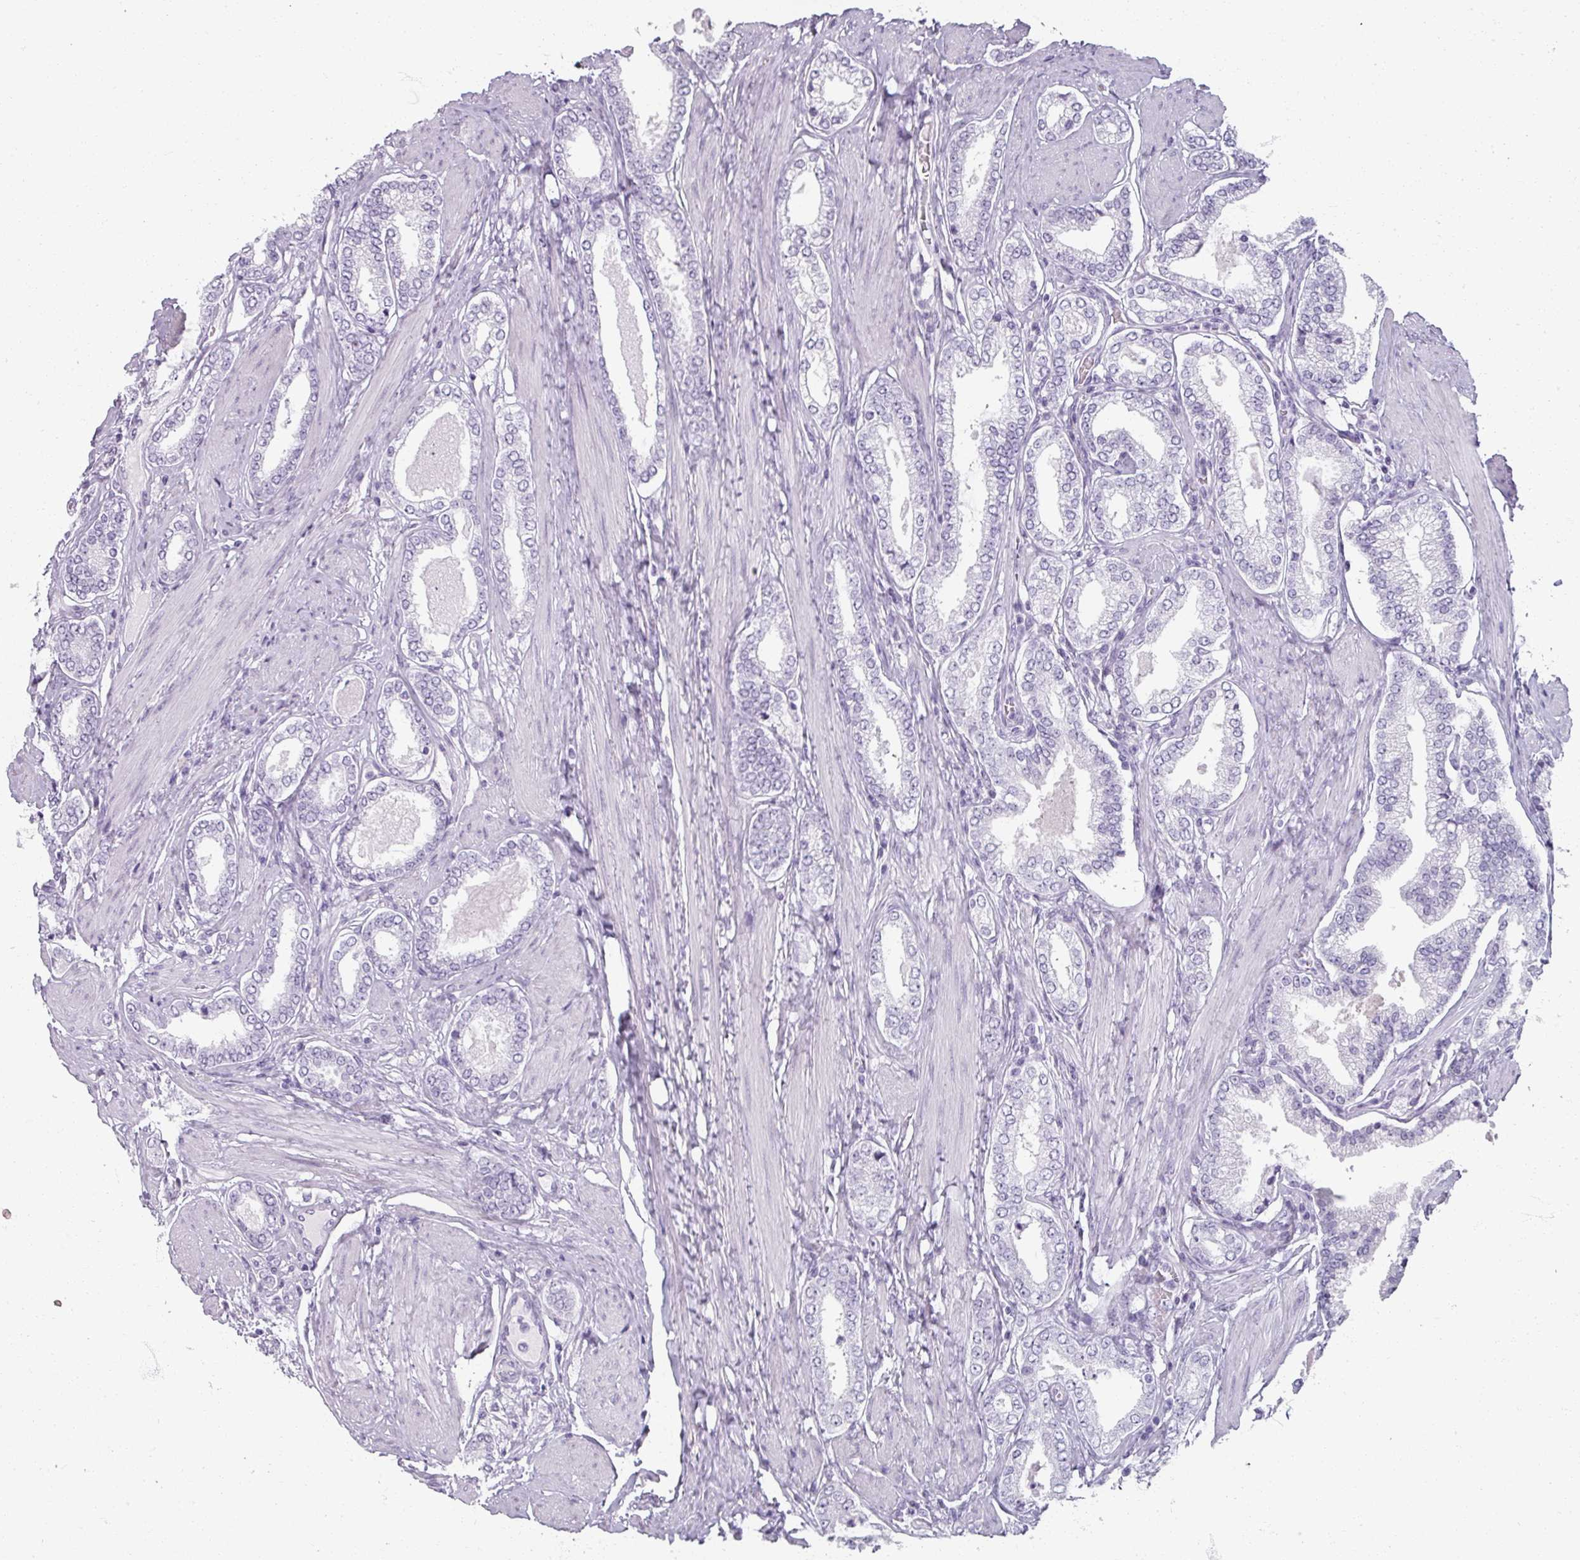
{"staining": {"intensity": "negative", "quantity": "none", "location": "none"}, "tissue": "prostate cancer", "cell_type": "Tumor cells", "image_type": "cancer", "snomed": [{"axis": "morphology", "description": "Adenocarcinoma, High grade"}, {"axis": "topography", "description": "Prostate"}], "caption": "Immunohistochemistry micrograph of neoplastic tissue: human prostate cancer stained with DAB (3,3'-diaminobenzidine) reveals no significant protein expression in tumor cells.", "gene": "REG3G", "patient": {"sex": "male", "age": 71}}